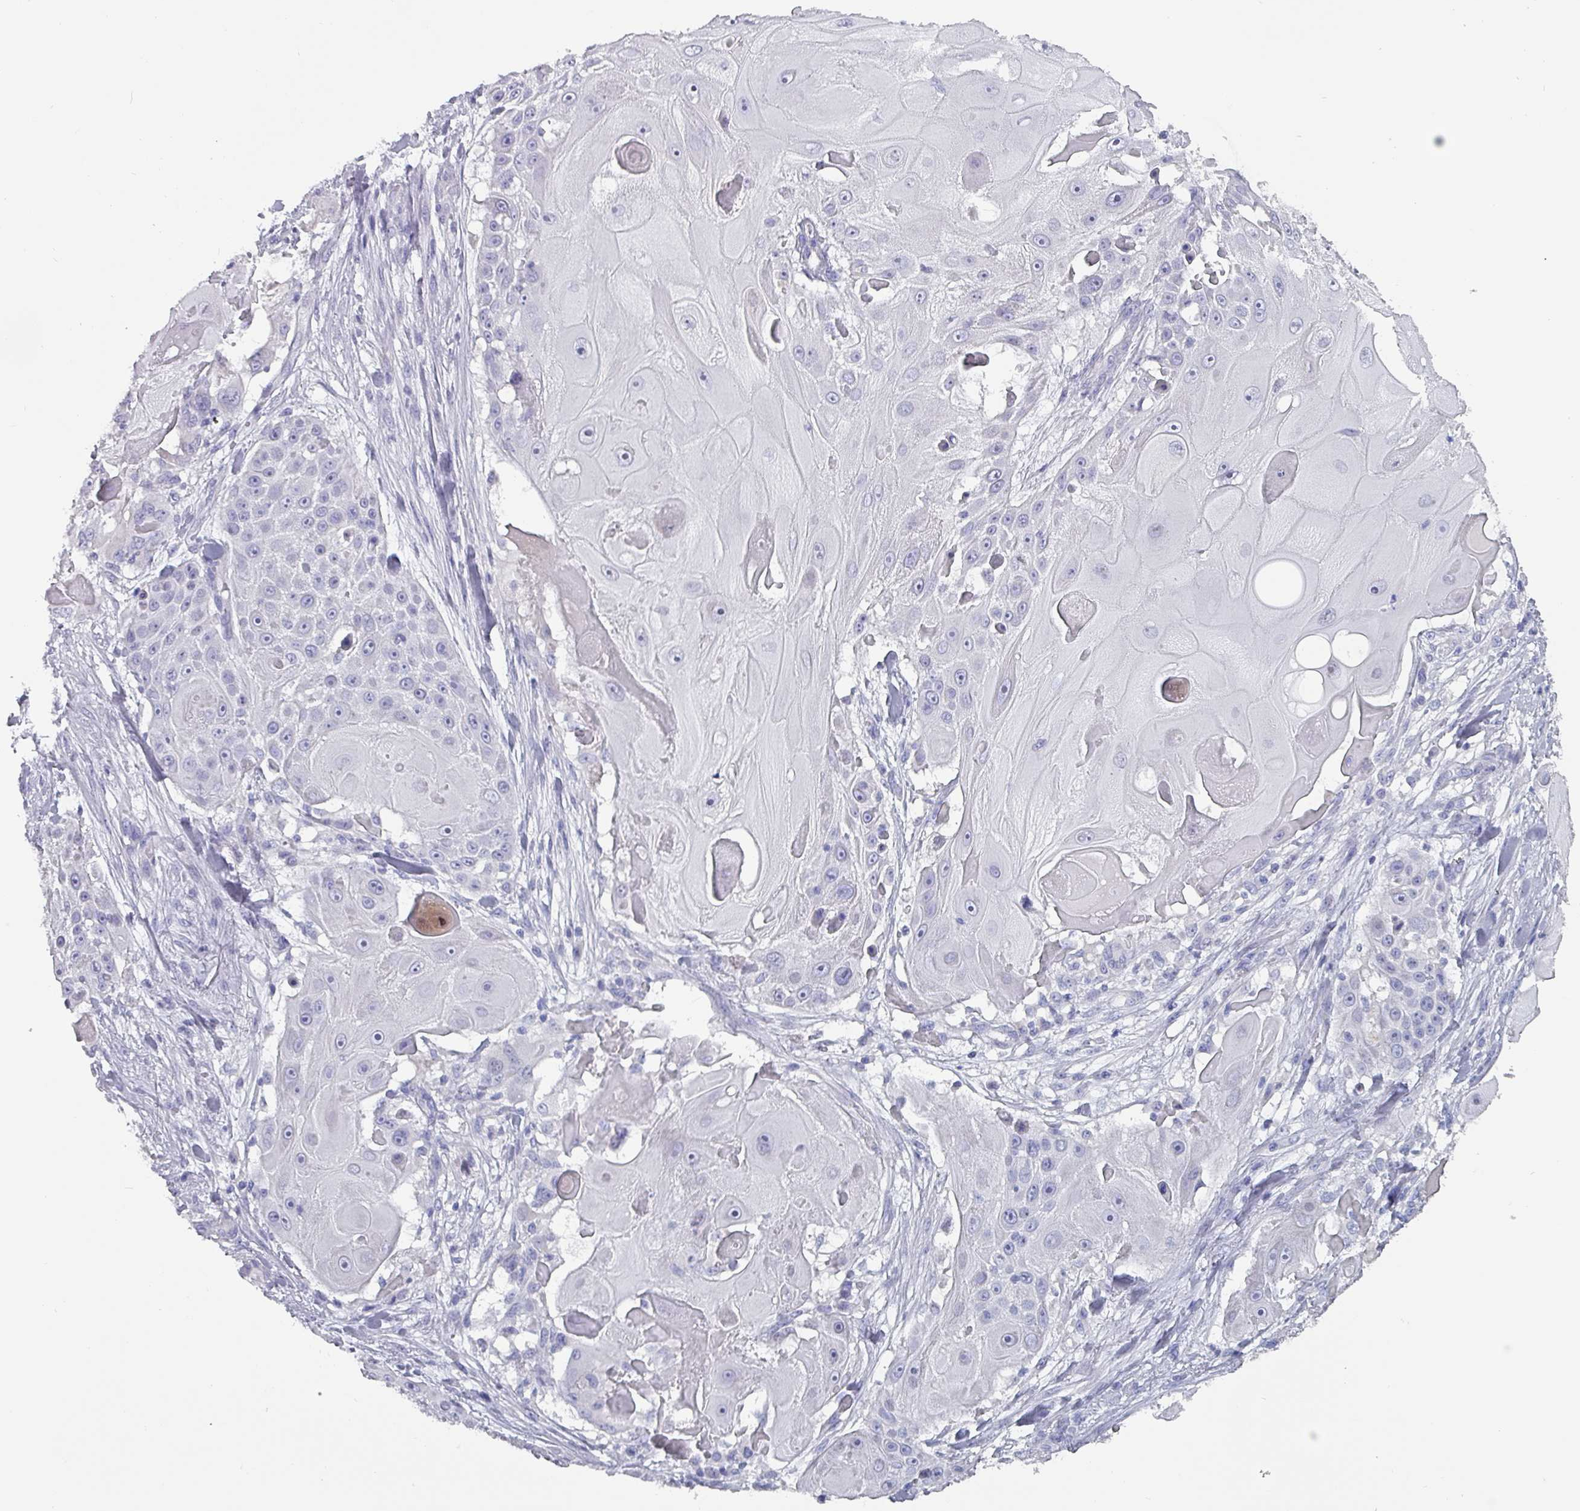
{"staining": {"intensity": "negative", "quantity": "none", "location": "none"}, "tissue": "skin cancer", "cell_type": "Tumor cells", "image_type": "cancer", "snomed": [{"axis": "morphology", "description": "Squamous cell carcinoma, NOS"}, {"axis": "topography", "description": "Skin"}], "caption": "DAB immunohistochemical staining of human skin cancer exhibits no significant expression in tumor cells. The staining was performed using DAB (3,3'-diaminobenzidine) to visualize the protein expression in brown, while the nuclei were stained in blue with hematoxylin (Magnification: 20x).", "gene": "INS-IGF2", "patient": {"sex": "female", "age": 86}}